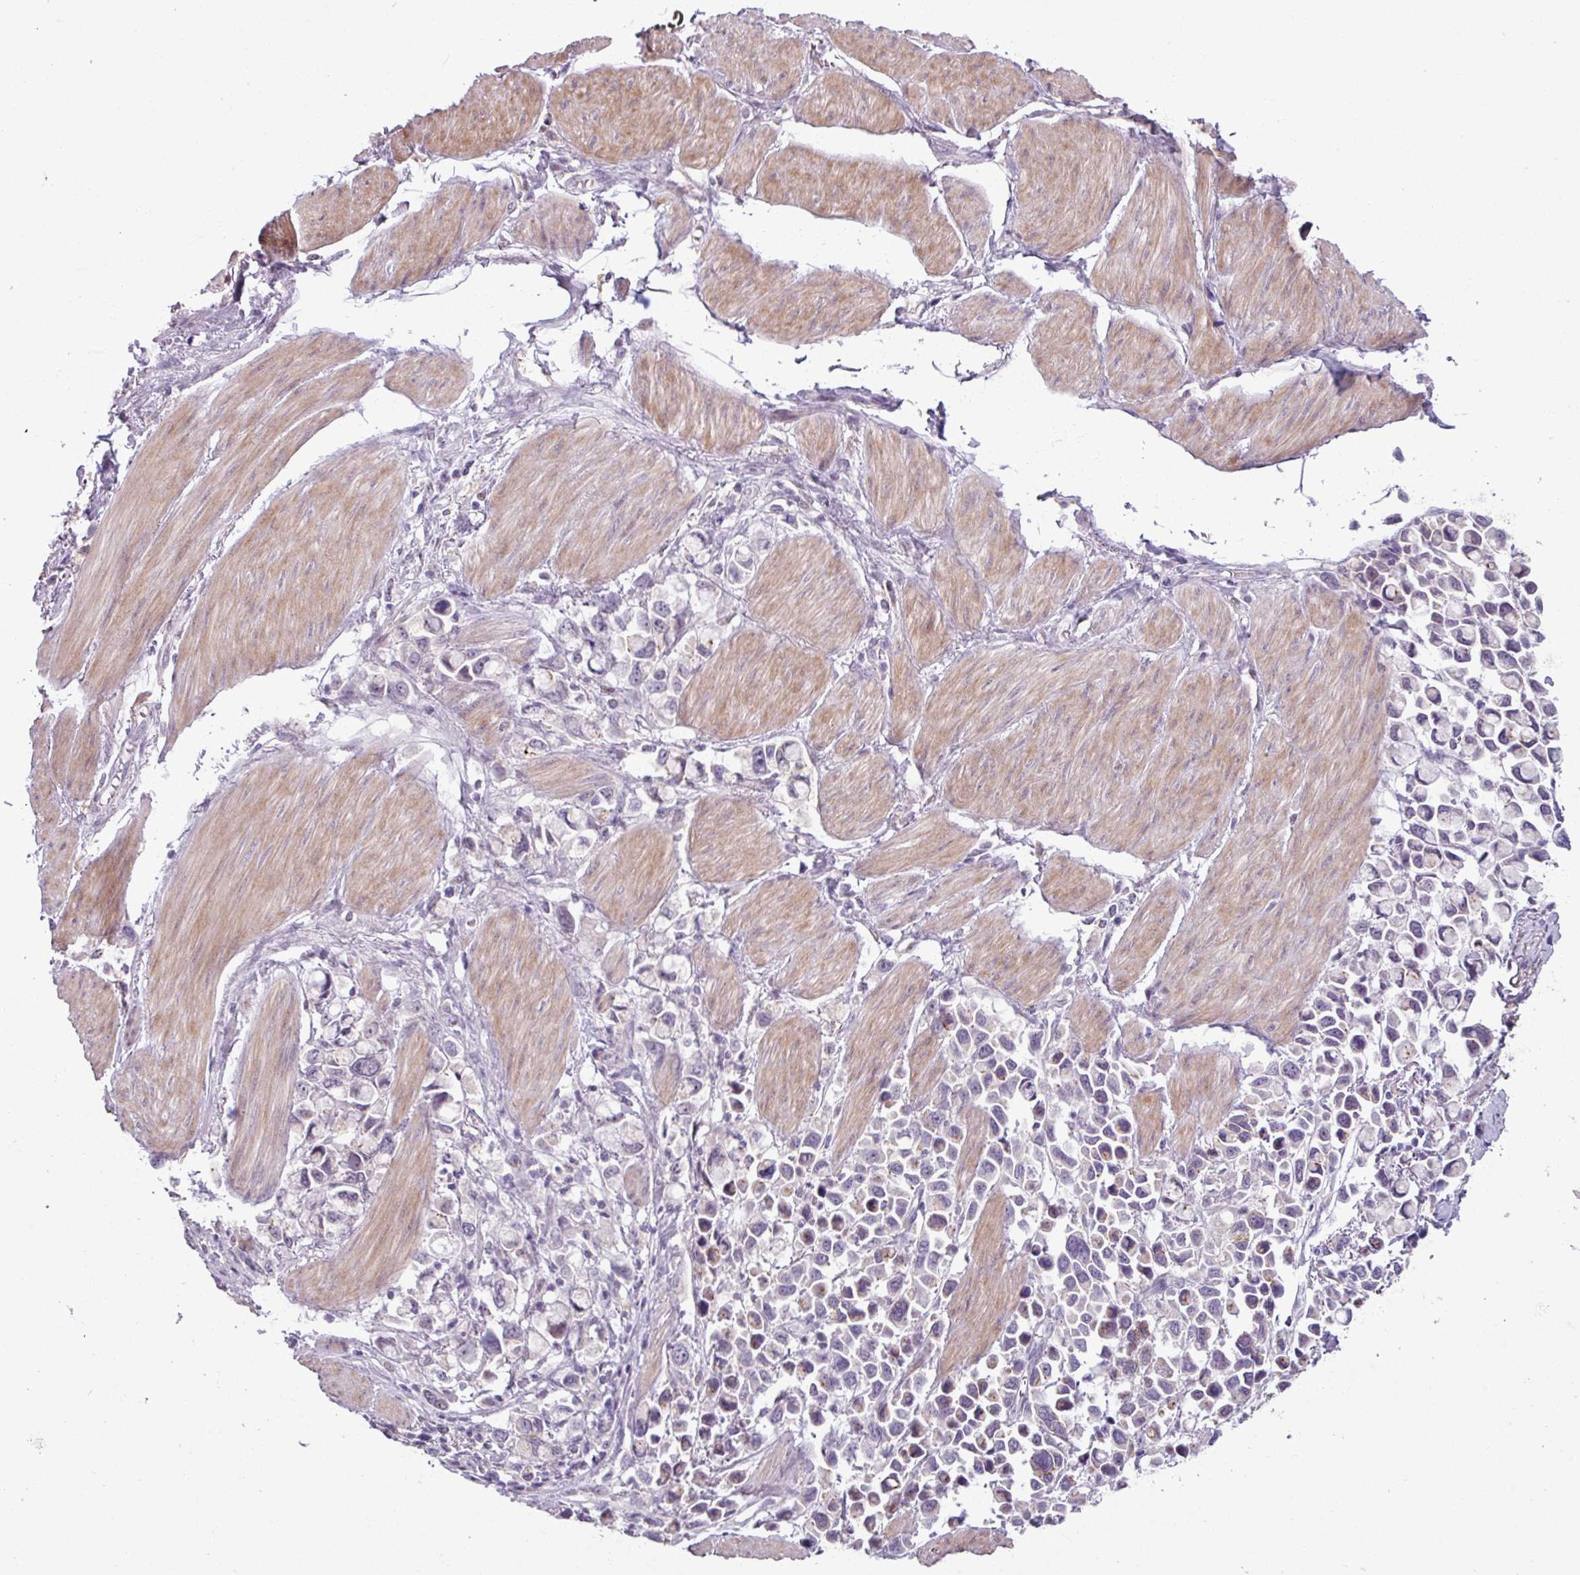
{"staining": {"intensity": "weak", "quantity": "25%-75%", "location": "cytoplasmic/membranous"}, "tissue": "stomach cancer", "cell_type": "Tumor cells", "image_type": "cancer", "snomed": [{"axis": "morphology", "description": "Adenocarcinoma, NOS"}, {"axis": "topography", "description": "Stomach"}], "caption": "Immunohistochemistry staining of adenocarcinoma (stomach), which displays low levels of weak cytoplasmic/membranous expression in about 25%-75% of tumor cells indicating weak cytoplasmic/membranous protein expression. The staining was performed using DAB (3,3'-diaminobenzidine) (brown) for protein detection and nuclei were counterstained in hematoxylin (blue).", "gene": "PNMA6A", "patient": {"sex": "female", "age": 81}}